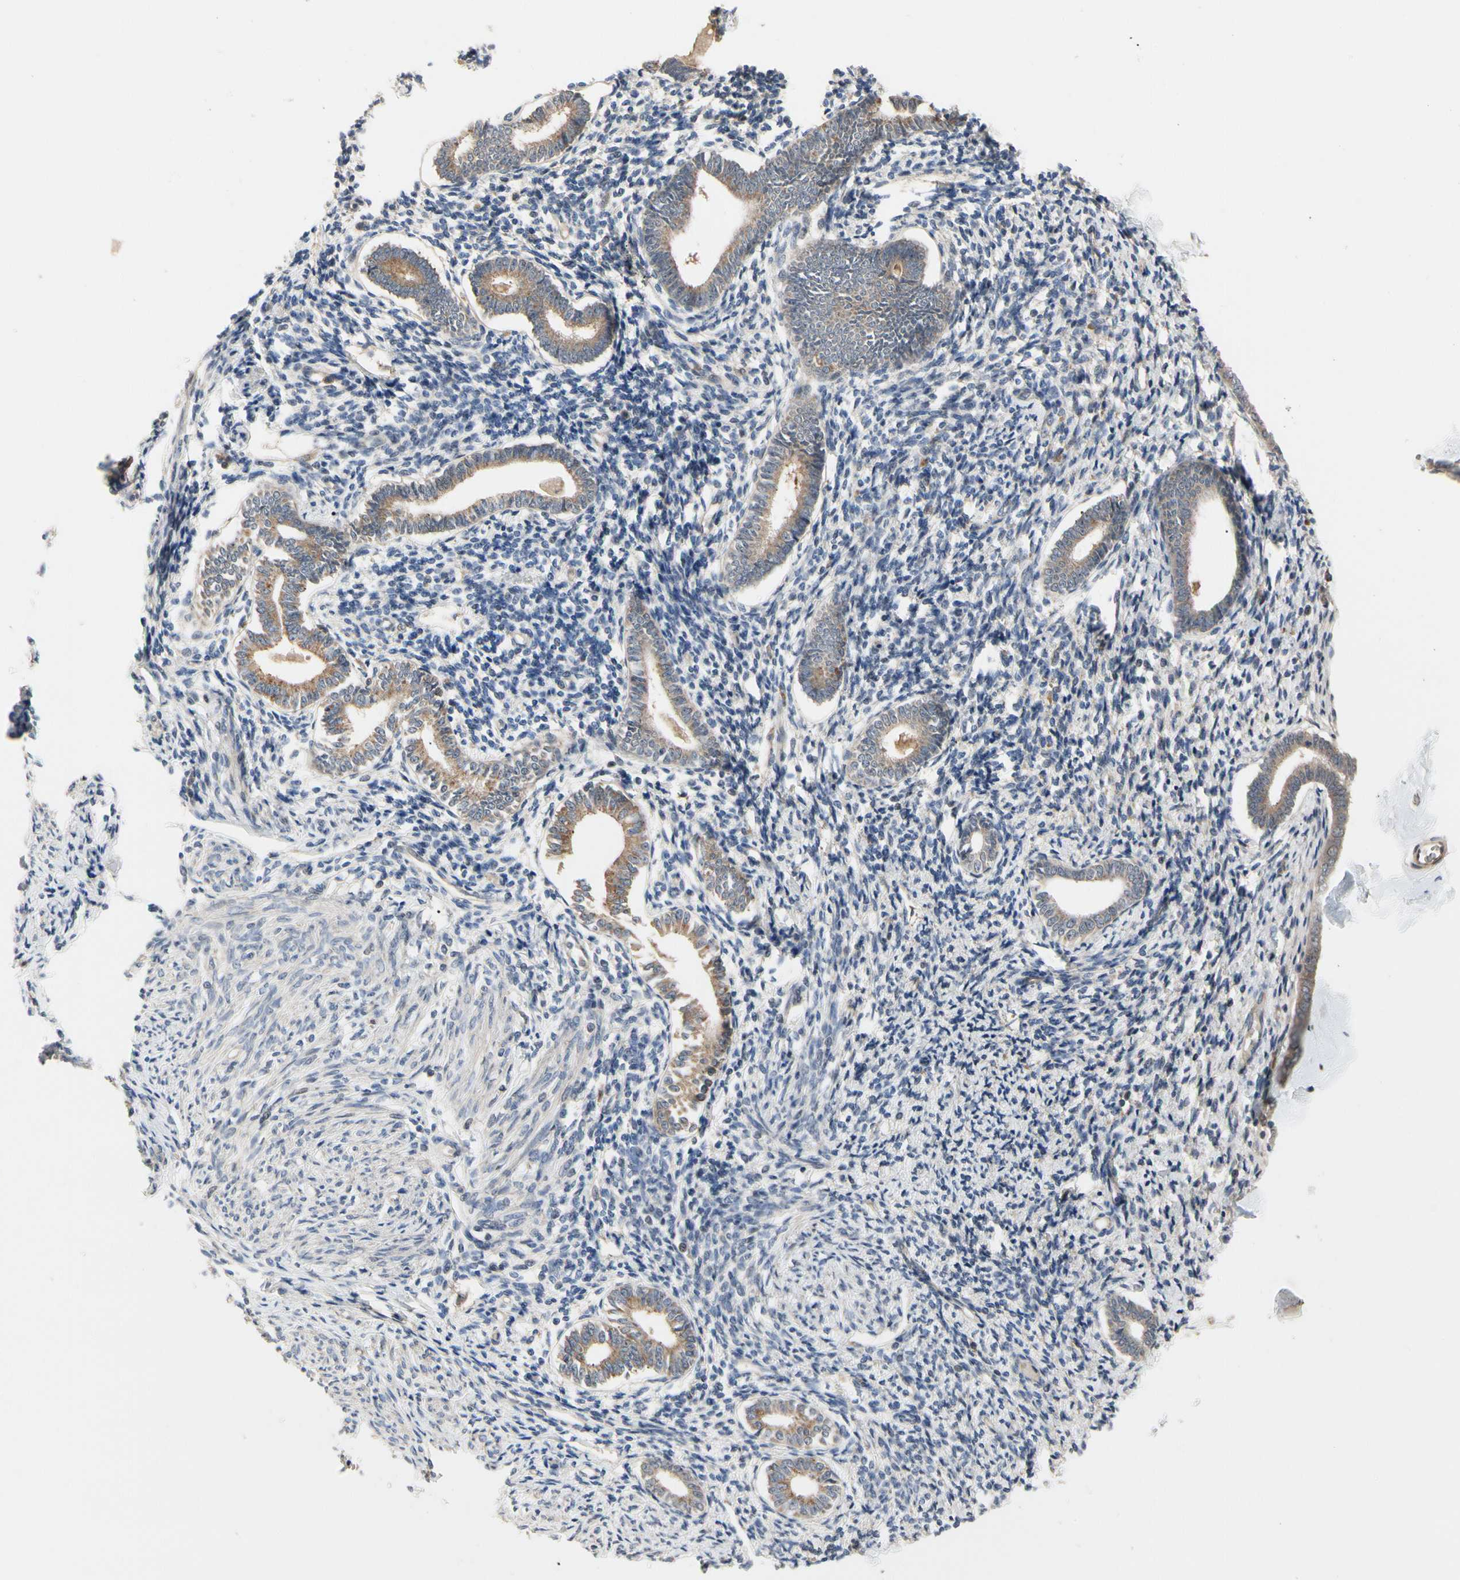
{"staining": {"intensity": "weak", "quantity": "25%-75%", "location": "cytoplasmic/membranous"}, "tissue": "endometrium", "cell_type": "Cells in endometrial stroma", "image_type": "normal", "snomed": [{"axis": "morphology", "description": "Normal tissue, NOS"}, {"axis": "topography", "description": "Endometrium"}], "caption": "Approximately 25%-75% of cells in endometrial stroma in unremarkable endometrium exhibit weak cytoplasmic/membranous protein staining as visualized by brown immunohistochemical staining.", "gene": "CYTIP", "patient": {"sex": "female", "age": 71}}